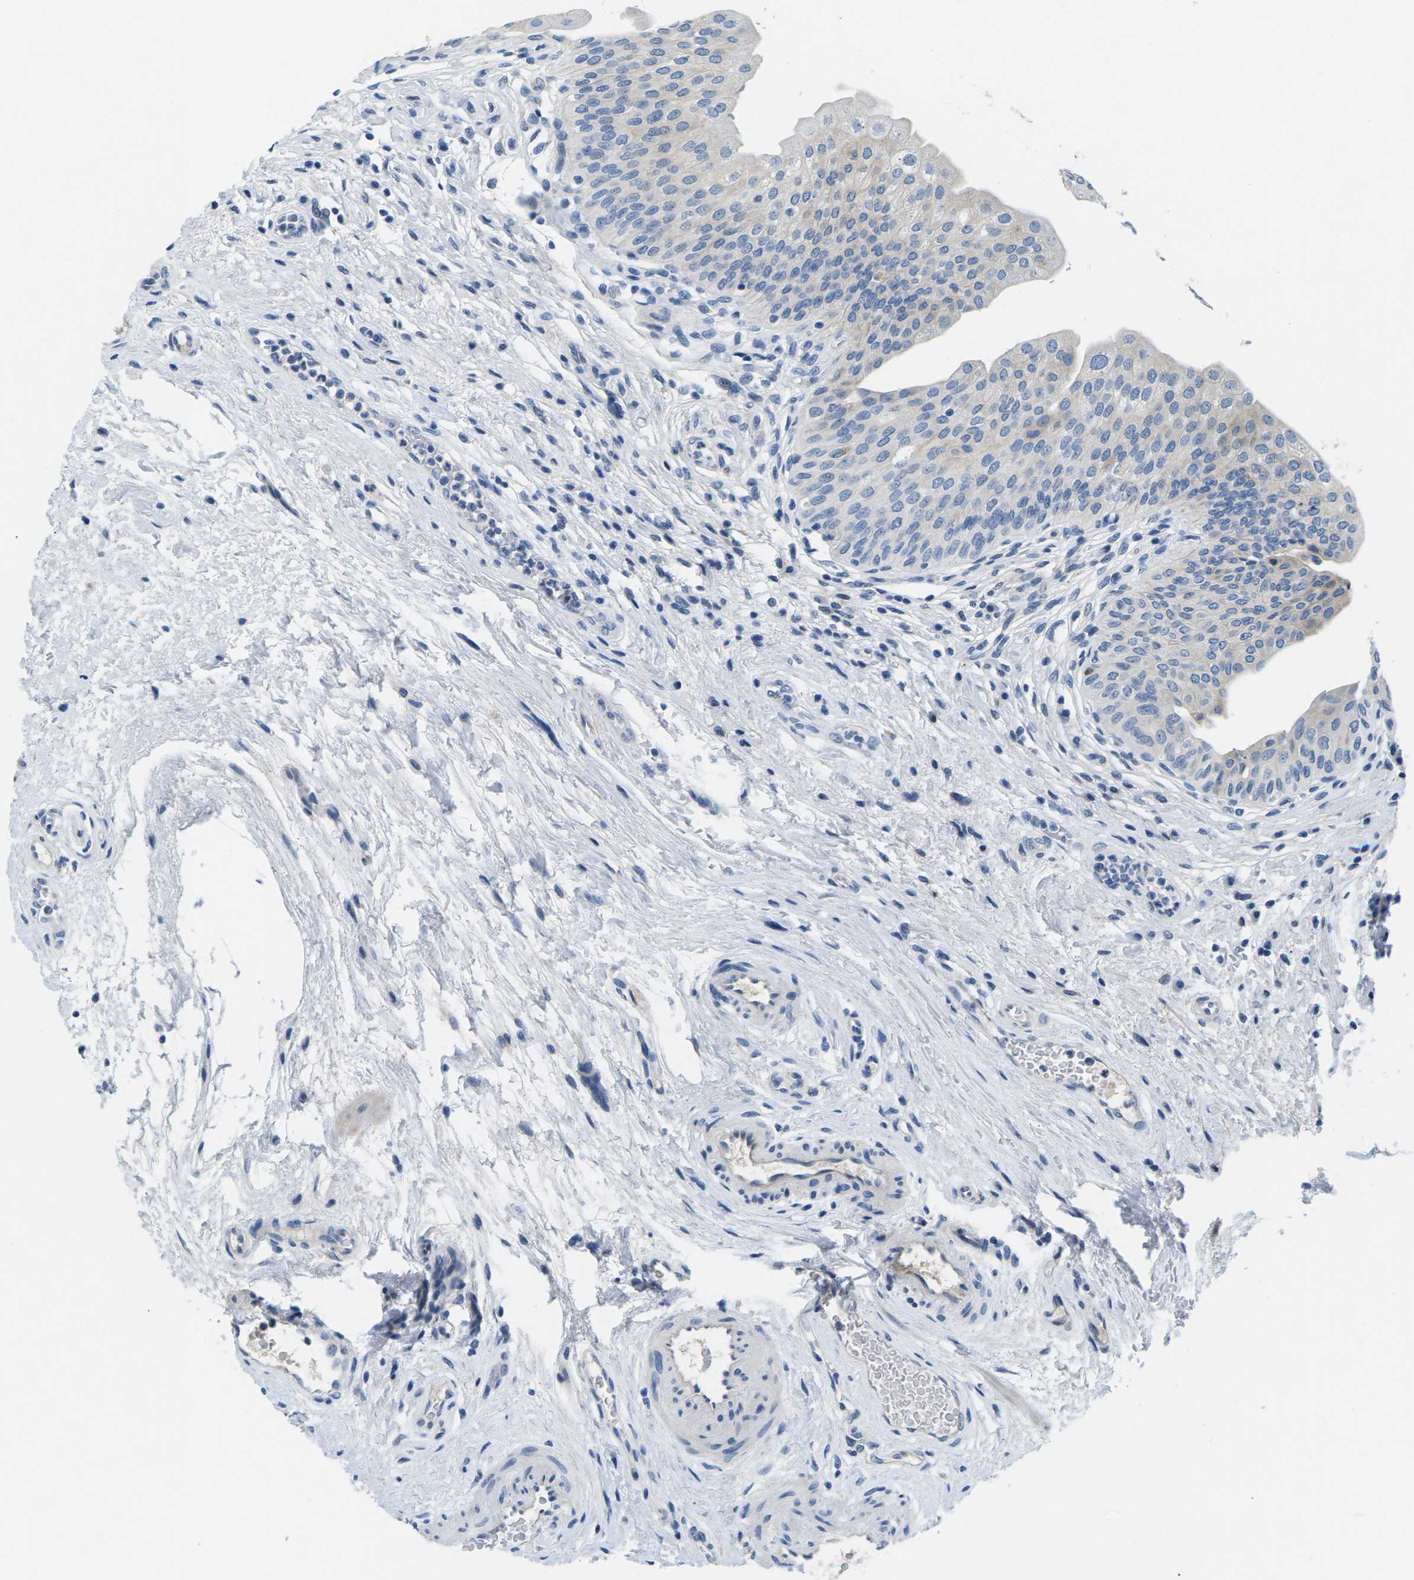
{"staining": {"intensity": "negative", "quantity": "none", "location": "none"}, "tissue": "urinary bladder", "cell_type": "Urothelial cells", "image_type": "normal", "snomed": [{"axis": "morphology", "description": "Normal tissue, NOS"}, {"axis": "topography", "description": "Urinary bladder"}], "caption": "Immunohistochemistry of benign human urinary bladder displays no positivity in urothelial cells.", "gene": "TSPAN2", "patient": {"sex": "male", "age": 46}}